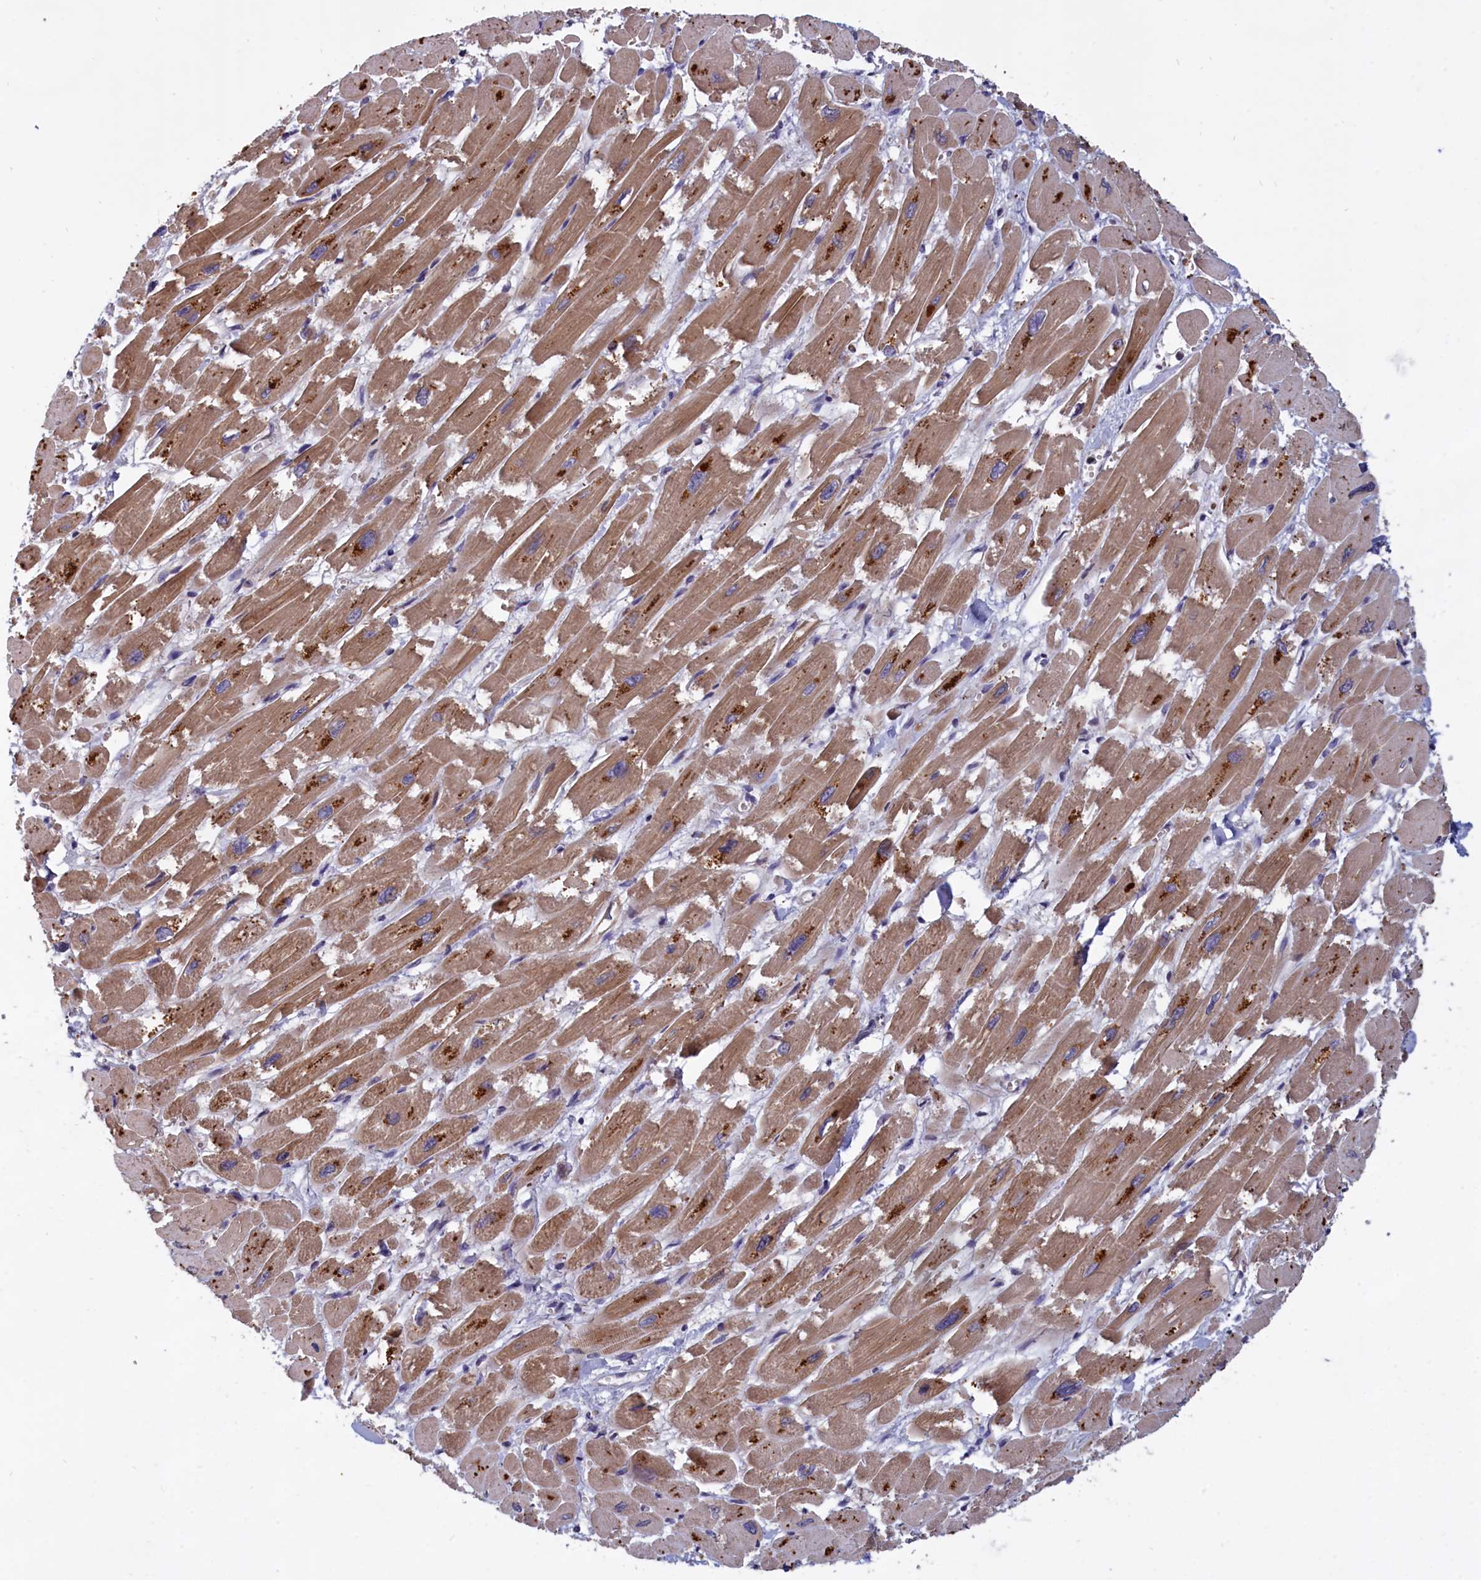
{"staining": {"intensity": "moderate", "quantity": ">75%", "location": "cytoplasmic/membranous"}, "tissue": "heart muscle", "cell_type": "Cardiomyocytes", "image_type": "normal", "snomed": [{"axis": "morphology", "description": "Normal tissue, NOS"}, {"axis": "topography", "description": "Heart"}], "caption": "Immunohistochemistry of unremarkable heart muscle demonstrates medium levels of moderate cytoplasmic/membranous staining in approximately >75% of cardiomyocytes. (DAB = brown stain, brightfield microscopy at high magnification).", "gene": "EPB41L4B", "patient": {"sex": "male", "age": 54}}